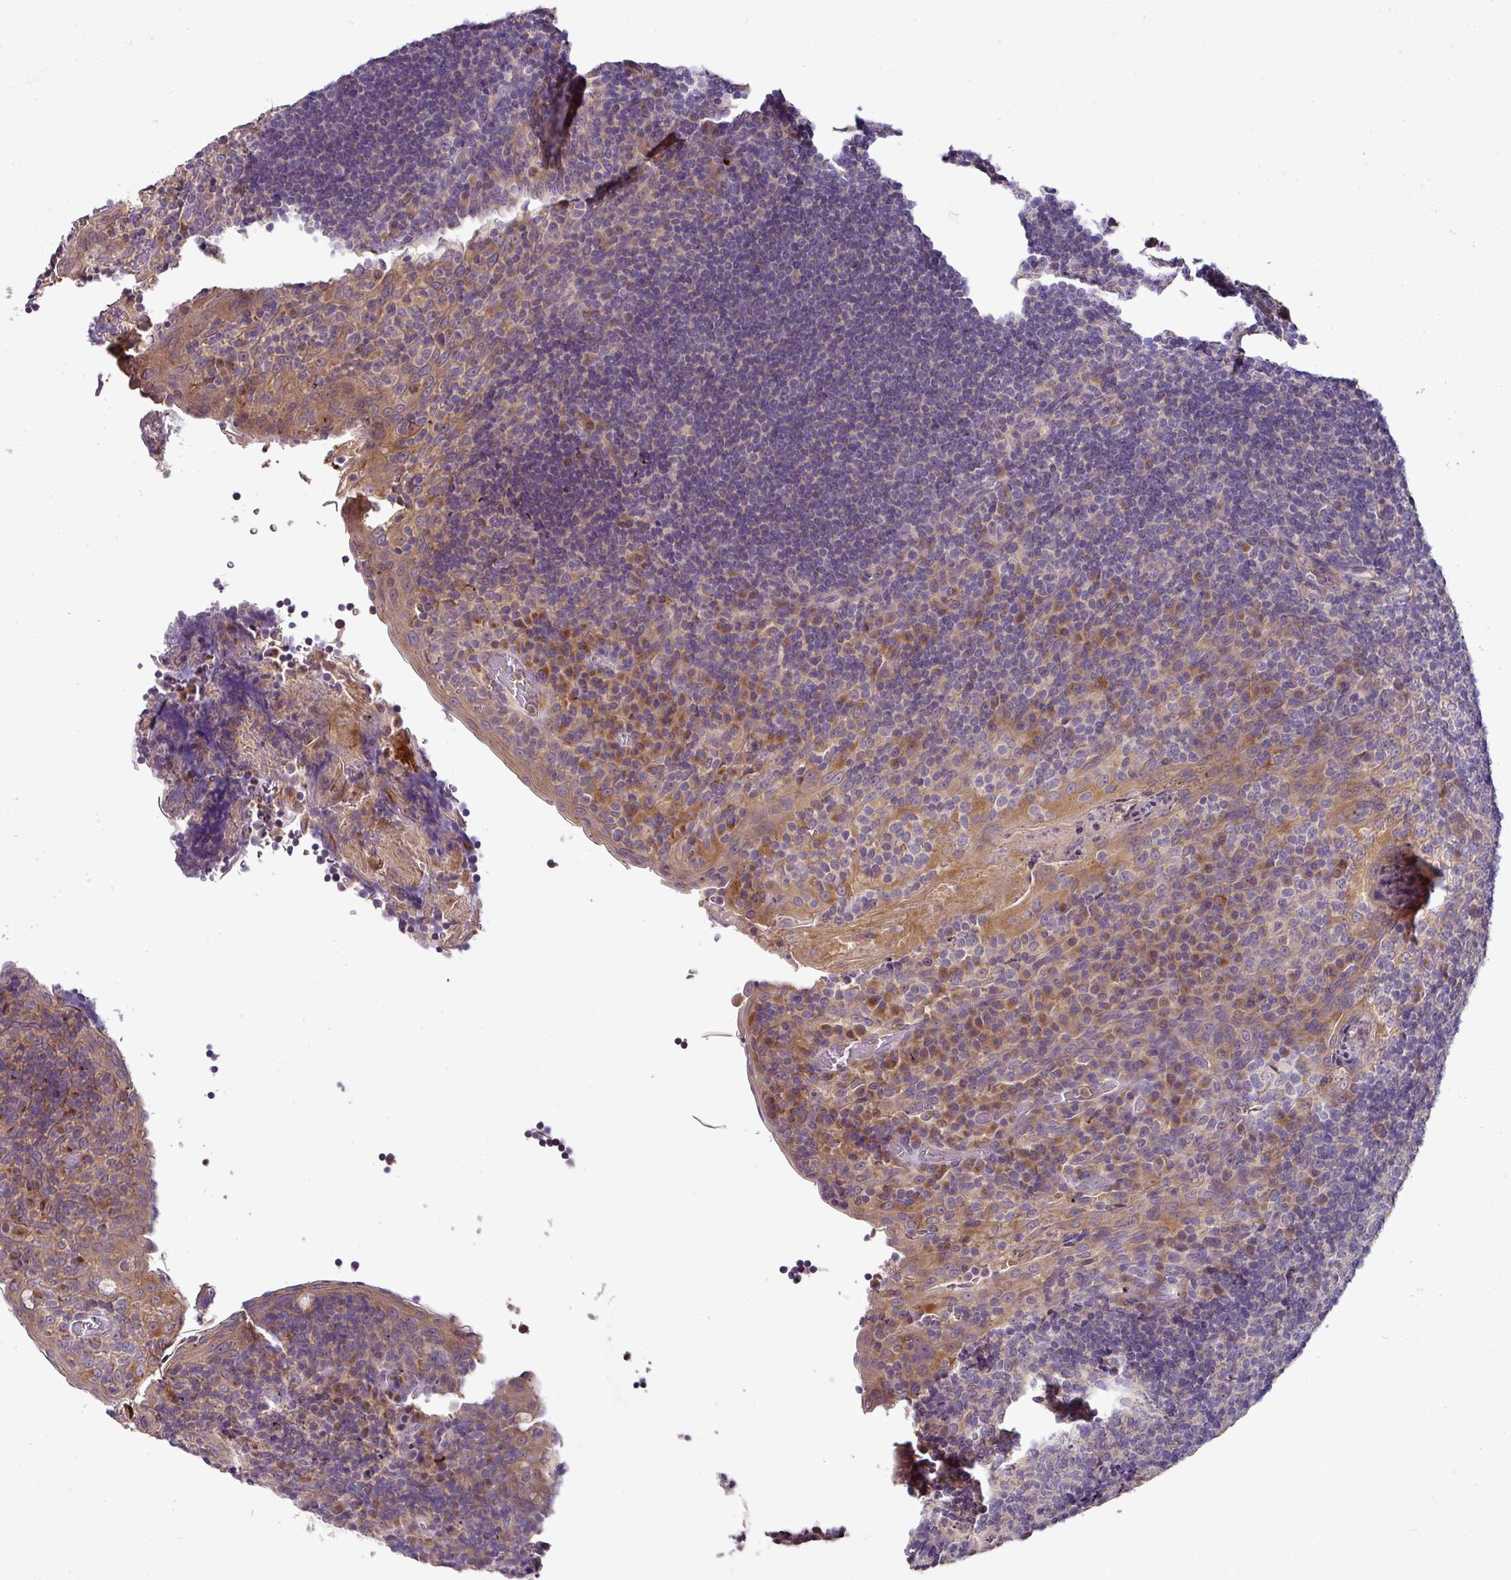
{"staining": {"intensity": "negative", "quantity": "none", "location": "none"}, "tissue": "tonsil", "cell_type": "Germinal center cells", "image_type": "normal", "snomed": [{"axis": "morphology", "description": "Normal tissue, NOS"}, {"axis": "topography", "description": "Tonsil"}], "caption": "Protein analysis of unremarkable tonsil demonstrates no significant staining in germinal center cells. The staining was performed using DAB to visualize the protein expression in brown, while the nuclei were stained in blue with hematoxylin (Magnification: 20x).", "gene": "SKIC2", "patient": {"sex": "male", "age": 17}}